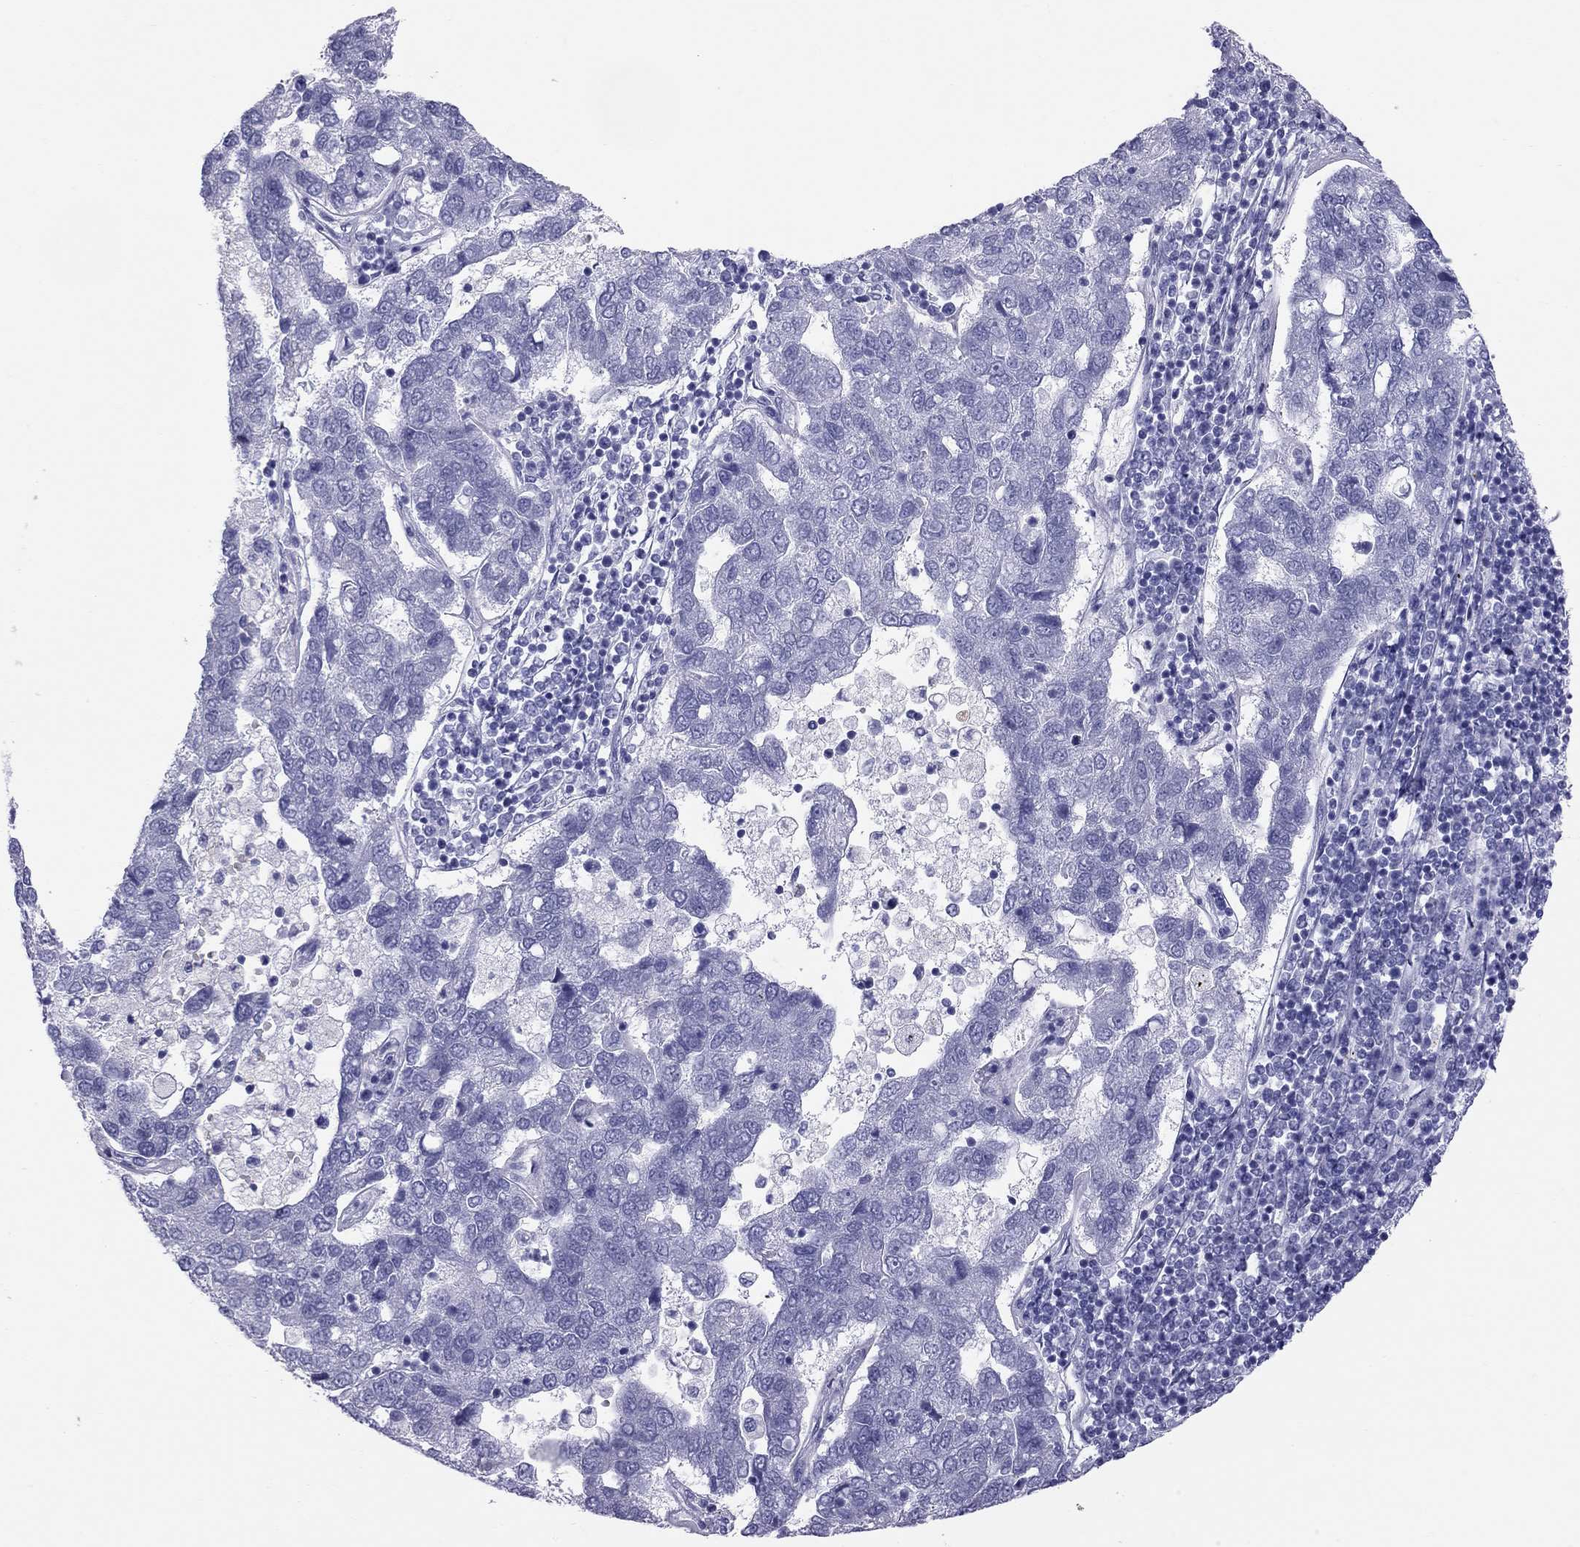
{"staining": {"intensity": "negative", "quantity": "none", "location": "none"}, "tissue": "pancreatic cancer", "cell_type": "Tumor cells", "image_type": "cancer", "snomed": [{"axis": "morphology", "description": "Adenocarcinoma, NOS"}, {"axis": "topography", "description": "Pancreas"}], "caption": "High power microscopy photomicrograph of an immunohistochemistry (IHC) photomicrograph of pancreatic adenocarcinoma, revealing no significant expression in tumor cells.", "gene": "TRPM3", "patient": {"sex": "female", "age": 61}}